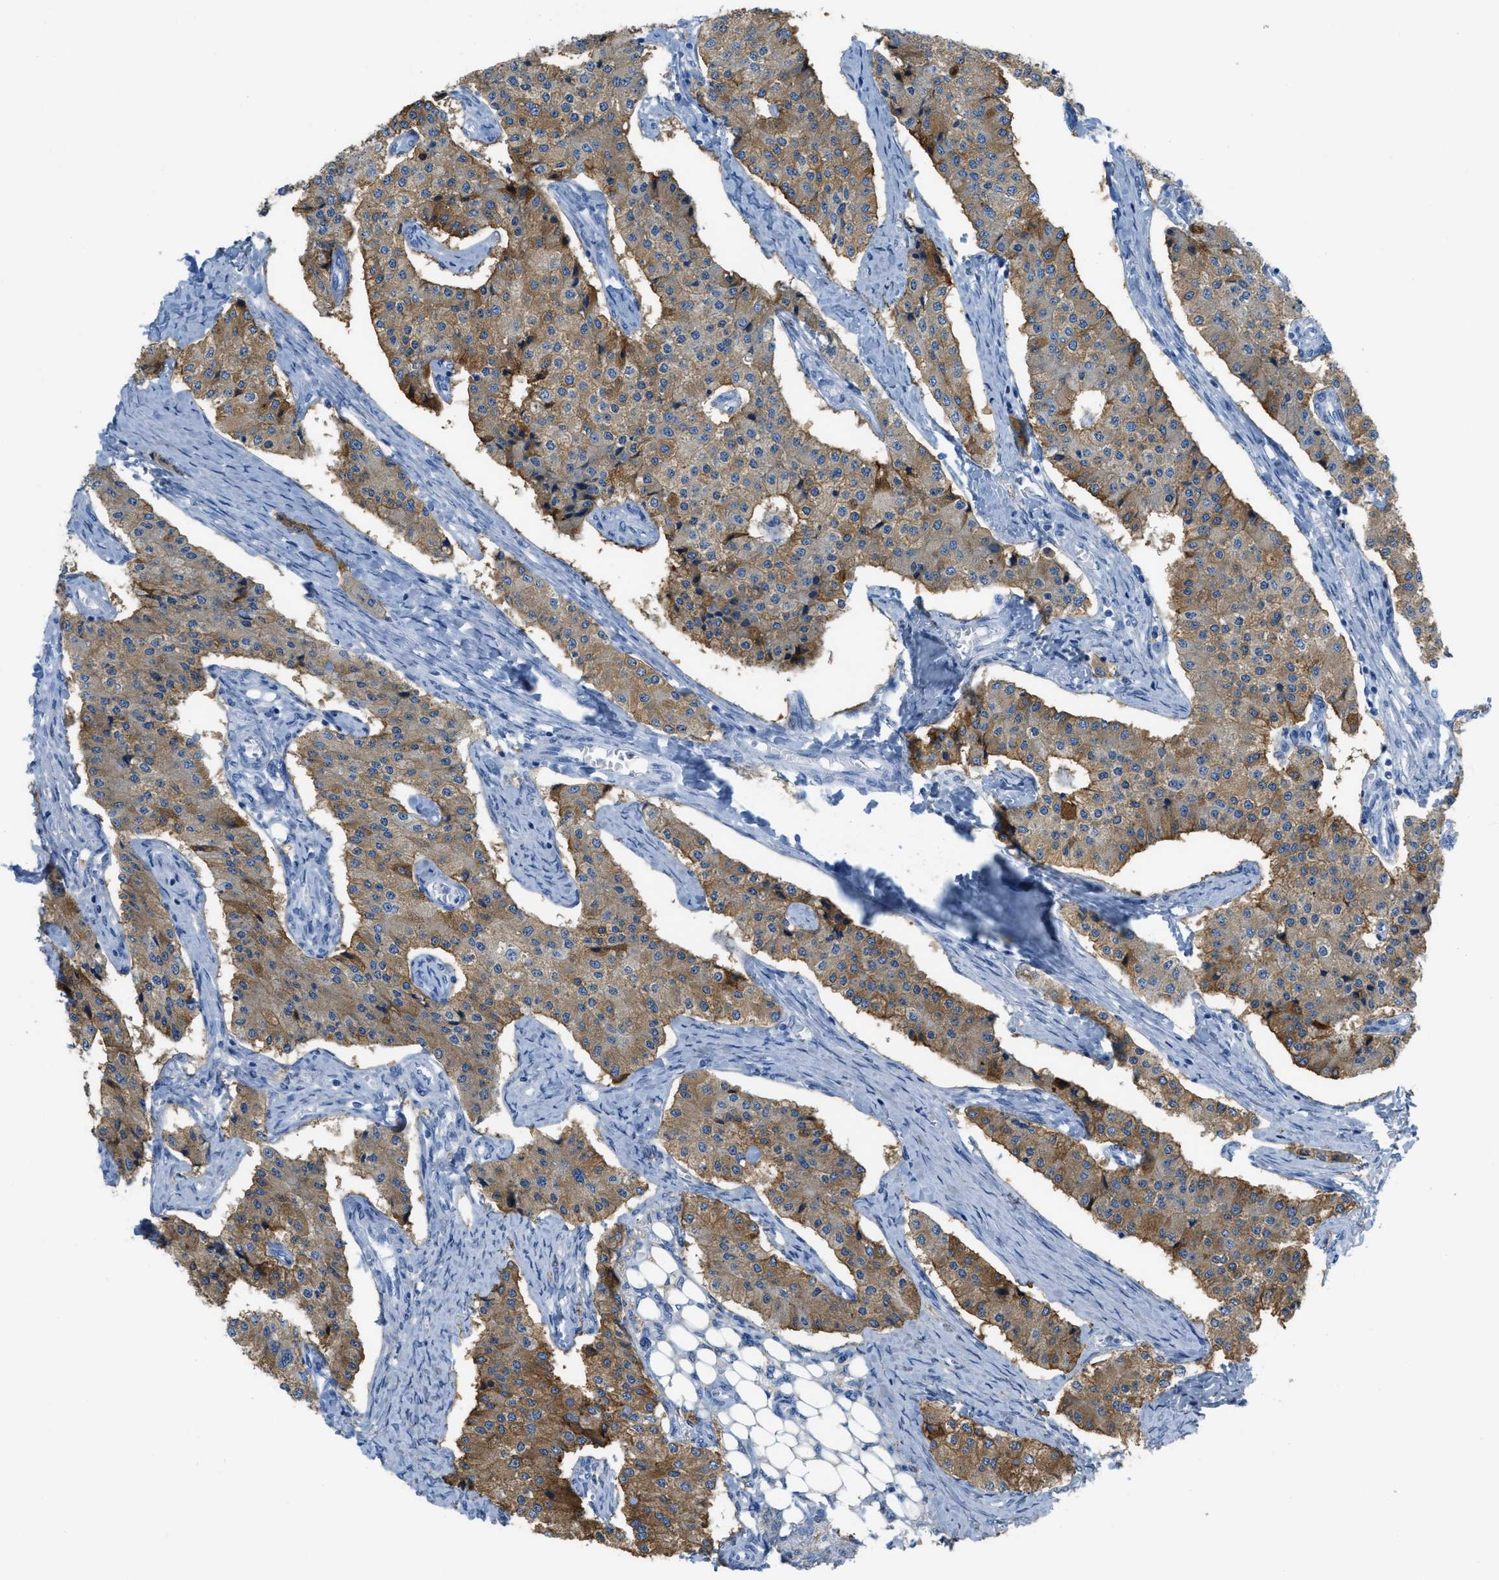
{"staining": {"intensity": "moderate", "quantity": ">75%", "location": "cytoplasmic/membranous"}, "tissue": "carcinoid", "cell_type": "Tumor cells", "image_type": "cancer", "snomed": [{"axis": "morphology", "description": "Carcinoid, malignant, NOS"}, {"axis": "topography", "description": "Colon"}], "caption": "Carcinoid stained with a protein marker demonstrates moderate staining in tumor cells.", "gene": "ASGR1", "patient": {"sex": "female", "age": 52}}